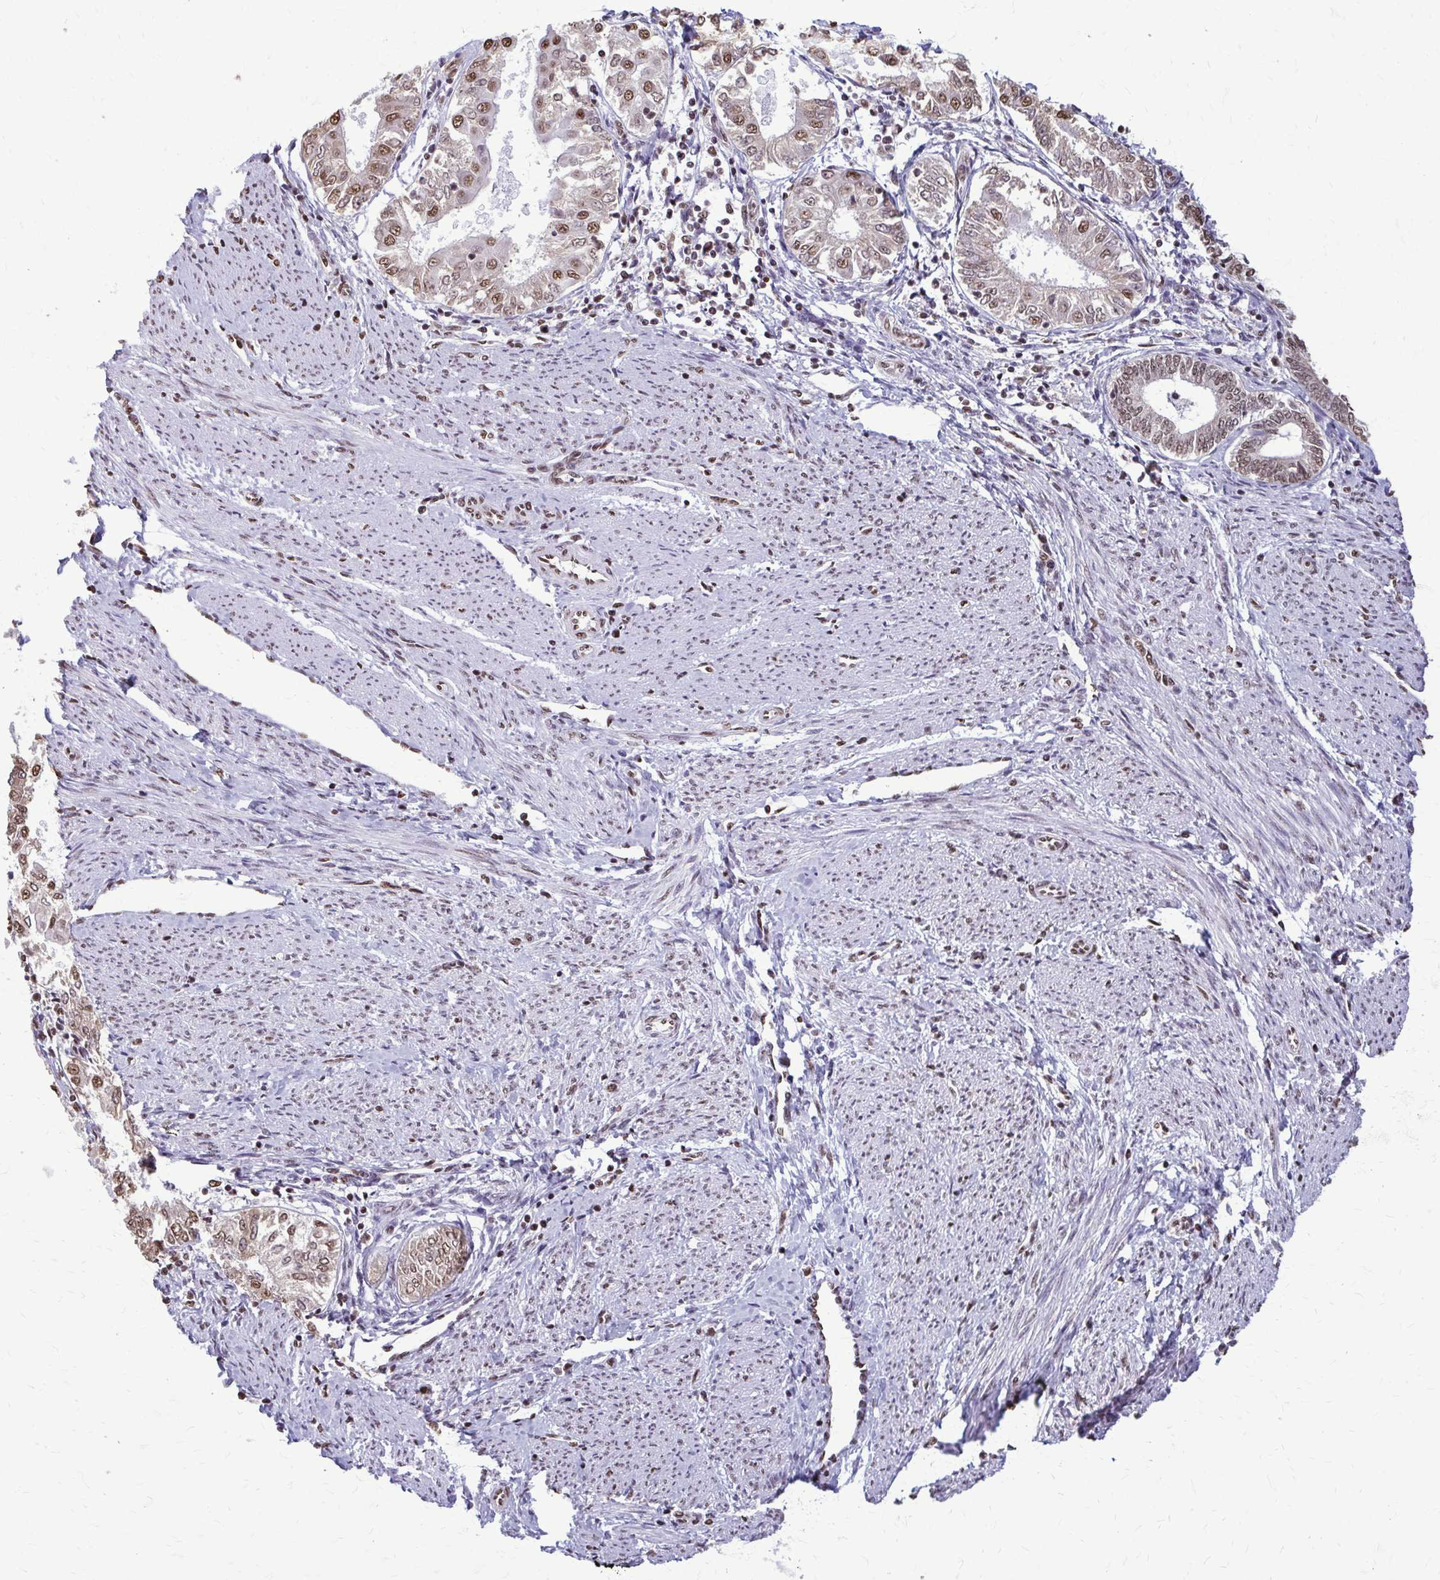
{"staining": {"intensity": "moderate", "quantity": ">75%", "location": "nuclear"}, "tissue": "endometrial cancer", "cell_type": "Tumor cells", "image_type": "cancer", "snomed": [{"axis": "morphology", "description": "Adenocarcinoma, NOS"}, {"axis": "topography", "description": "Endometrium"}], "caption": "DAB (3,3'-diaminobenzidine) immunohistochemical staining of endometrial adenocarcinoma exhibits moderate nuclear protein positivity in approximately >75% of tumor cells.", "gene": "SNRPA", "patient": {"sex": "female", "age": 68}}